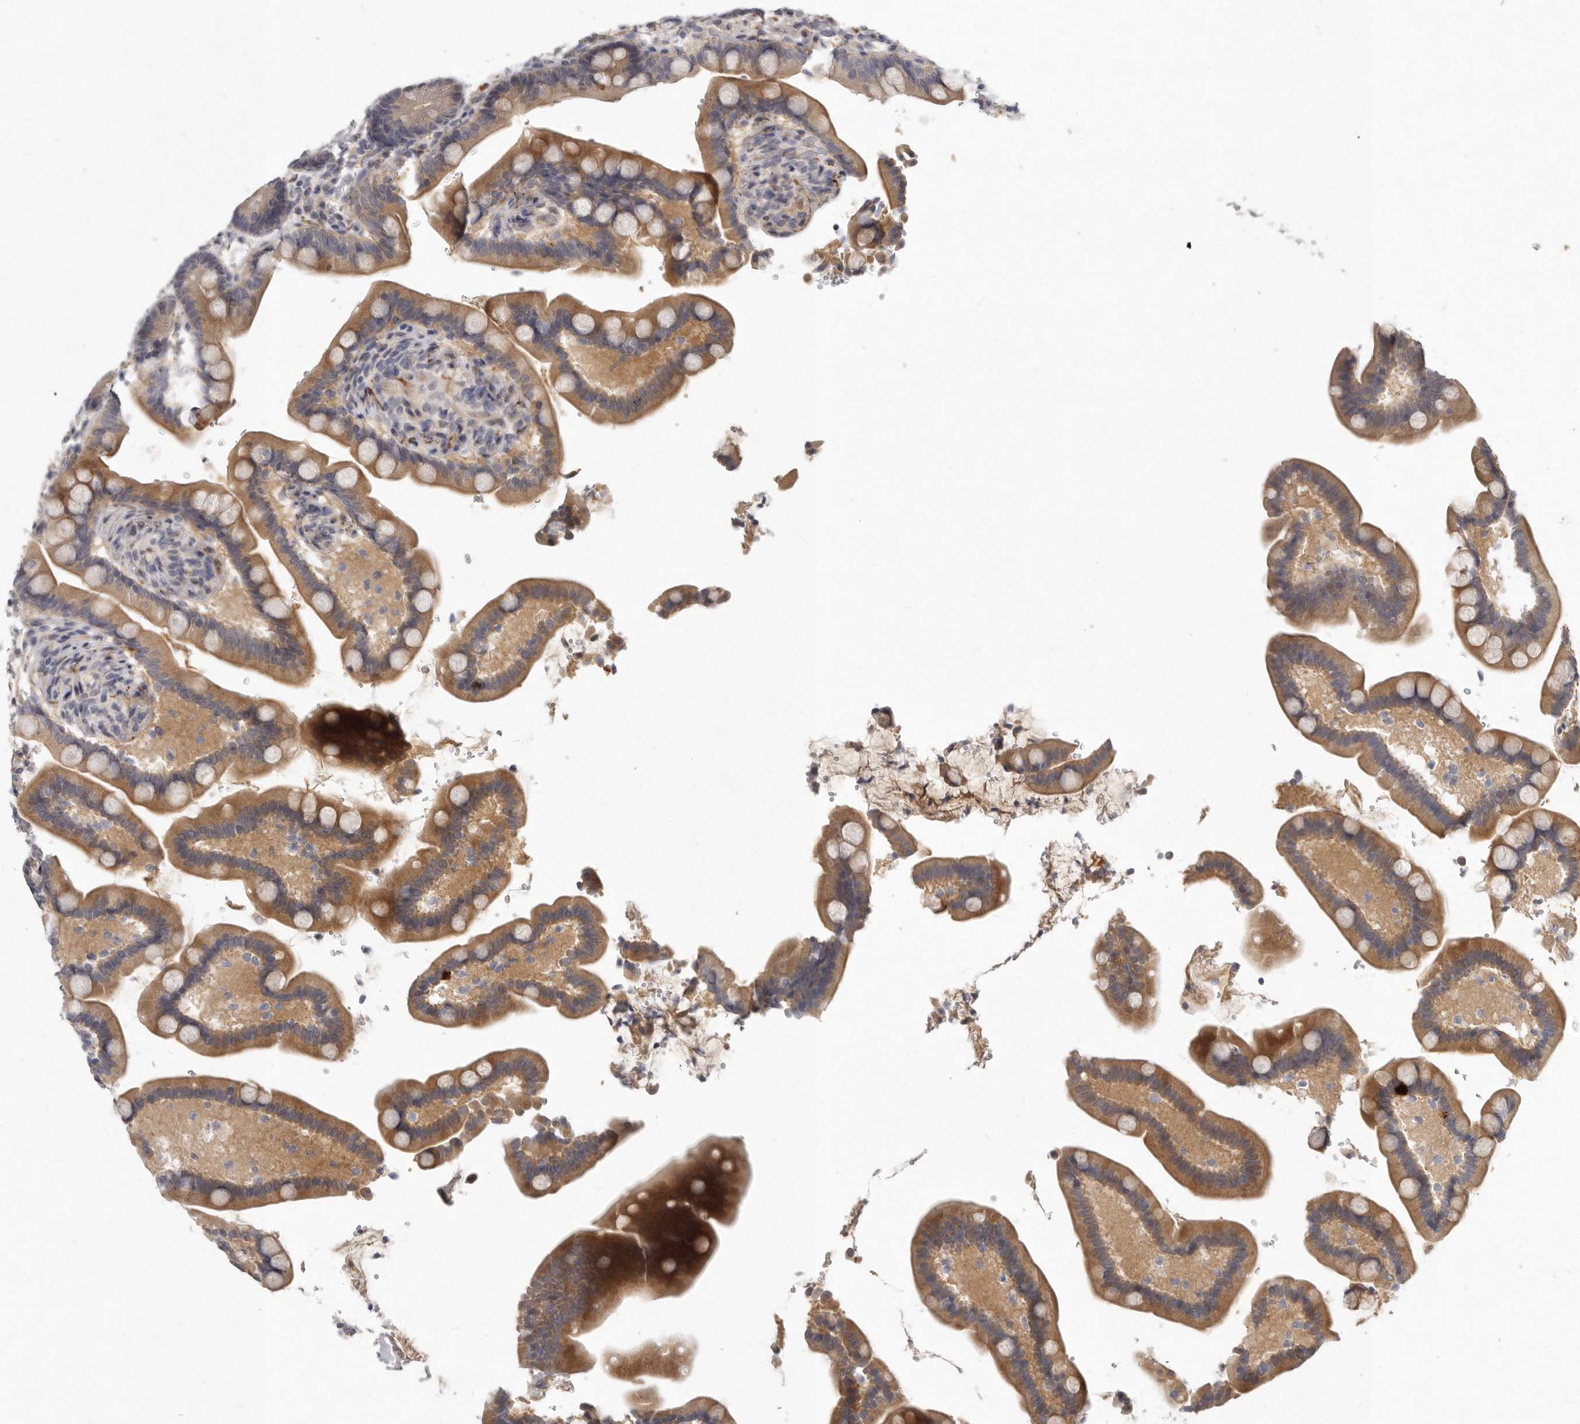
{"staining": {"intensity": "moderate", "quantity": "25%-75%", "location": "cytoplasmic/membranous"}, "tissue": "colon", "cell_type": "Glandular cells", "image_type": "normal", "snomed": [{"axis": "morphology", "description": "Normal tissue, NOS"}, {"axis": "topography", "description": "Smooth muscle"}, {"axis": "topography", "description": "Colon"}], "caption": "Immunohistochemistry (IHC) staining of normal colon, which exhibits medium levels of moderate cytoplasmic/membranous positivity in approximately 25%-75% of glandular cells indicating moderate cytoplasmic/membranous protein expression. The staining was performed using DAB (brown) for protein detection and nuclei were counterstained in hematoxylin (blue).", "gene": "SLC22A1", "patient": {"sex": "male", "age": 73}}